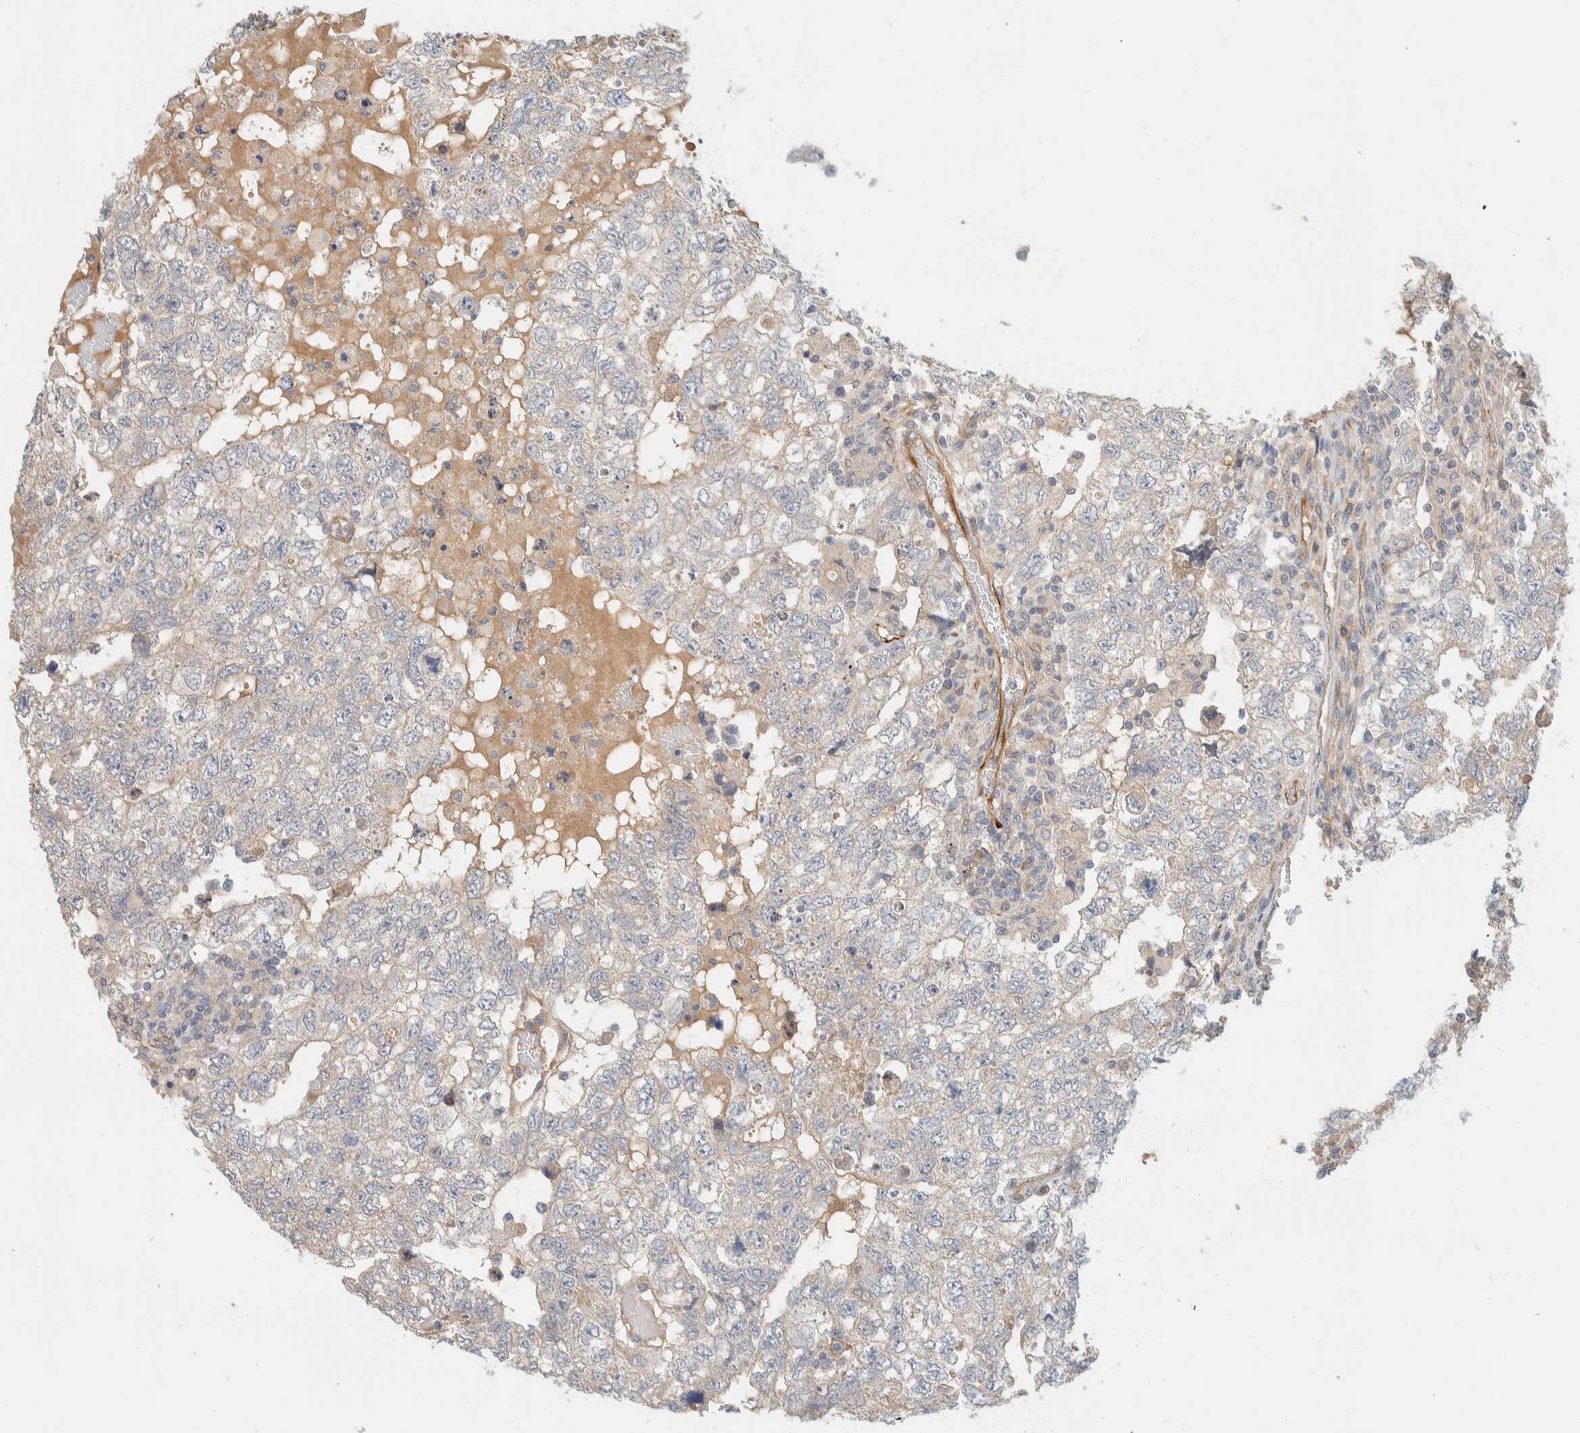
{"staining": {"intensity": "negative", "quantity": "none", "location": "none"}, "tissue": "testis cancer", "cell_type": "Tumor cells", "image_type": "cancer", "snomed": [{"axis": "morphology", "description": "Carcinoma, Embryonal, NOS"}, {"axis": "topography", "description": "Testis"}], "caption": "This histopathology image is of testis embryonal carcinoma stained with IHC to label a protein in brown with the nuclei are counter-stained blue. There is no staining in tumor cells. Nuclei are stained in blue.", "gene": "FAT1", "patient": {"sex": "male", "age": 36}}